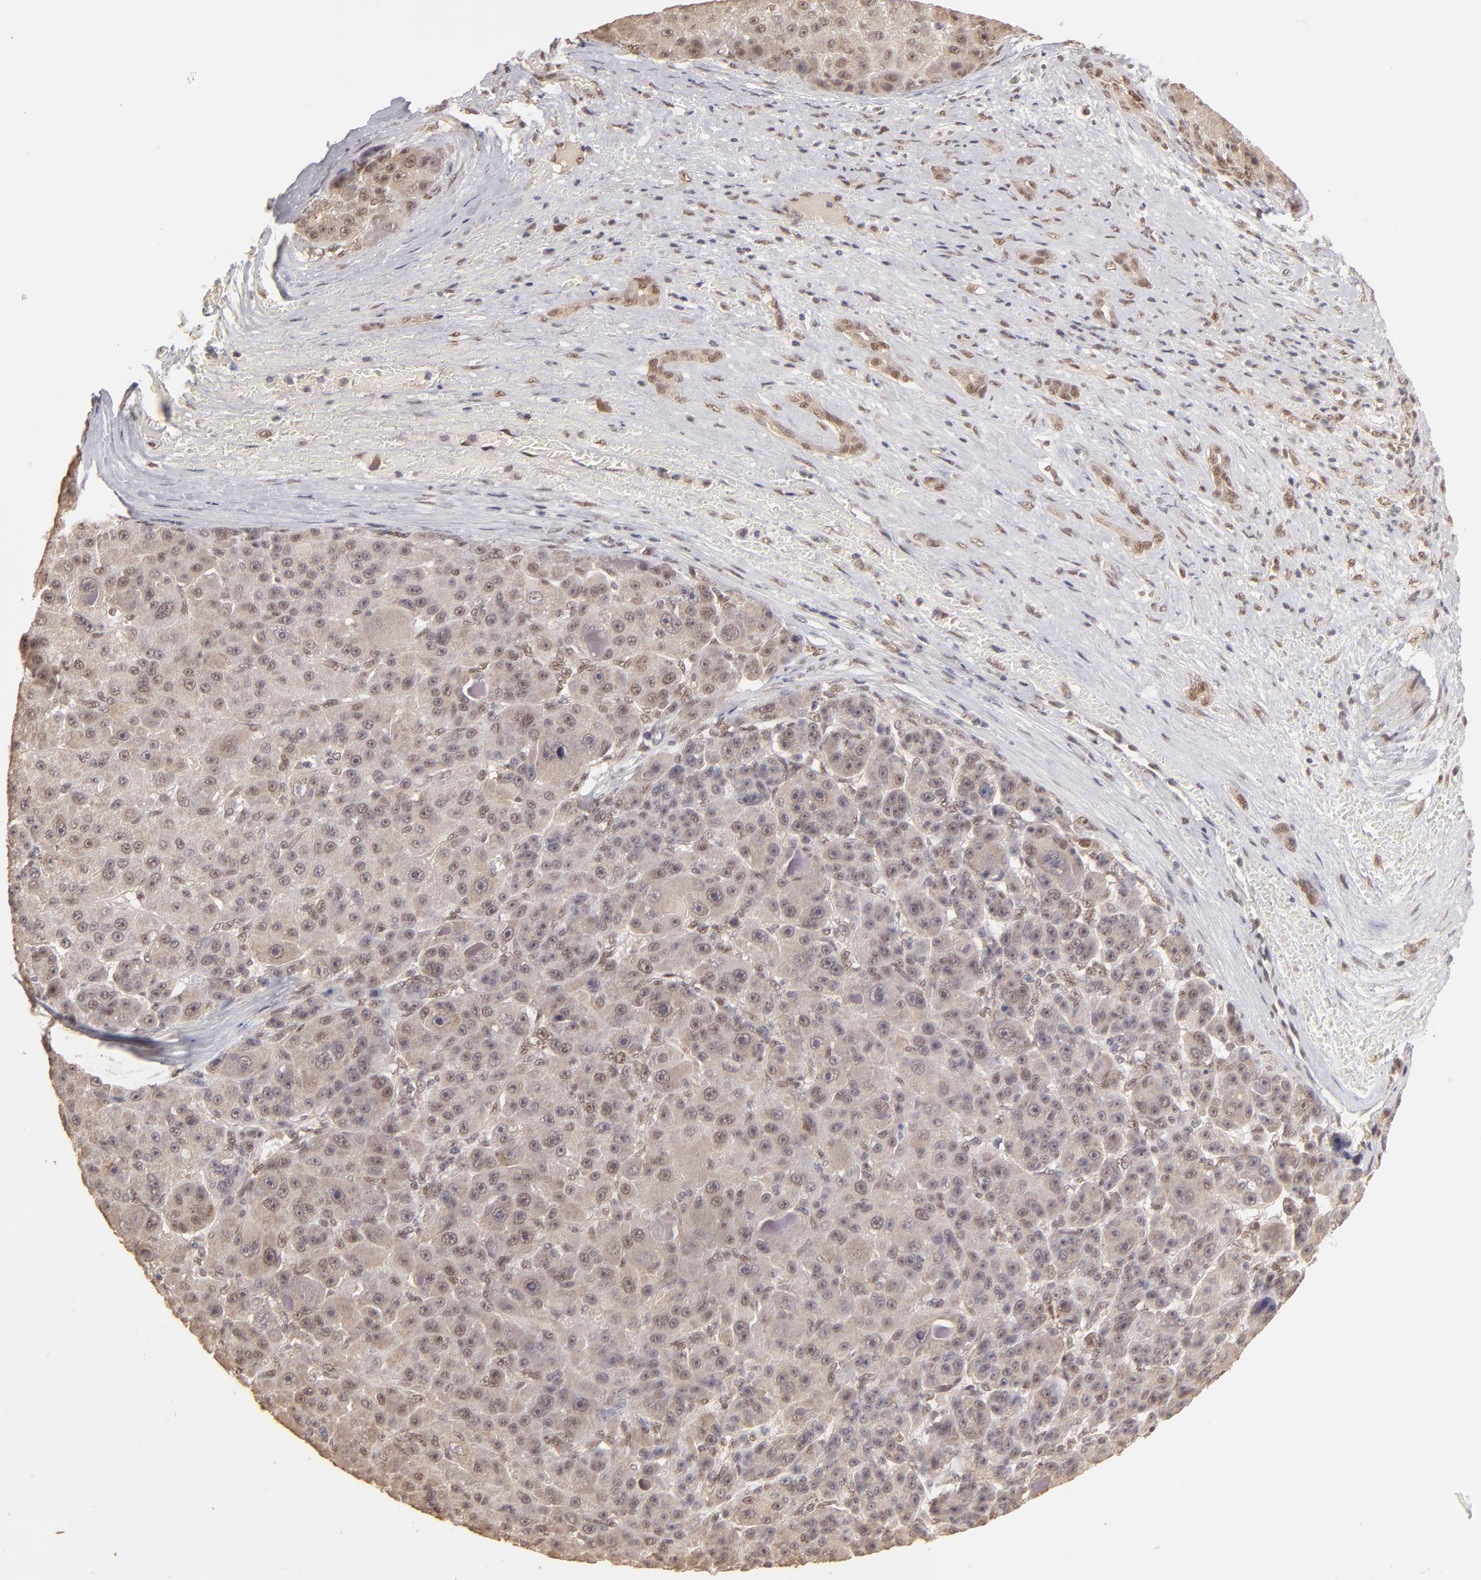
{"staining": {"intensity": "weak", "quantity": ">75%", "location": "cytoplasmic/membranous,nuclear"}, "tissue": "liver cancer", "cell_type": "Tumor cells", "image_type": "cancer", "snomed": [{"axis": "morphology", "description": "Carcinoma, Hepatocellular, NOS"}, {"axis": "topography", "description": "Liver"}], "caption": "This is a micrograph of immunohistochemistry (IHC) staining of liver cancer (hepatocellular carcinoma), which shows weak positivity in the cytoplasmic/membranous and nuclear of tumor cells.", "gene": "CLOCK", "patient": {"sex": "male", "age": 76}}